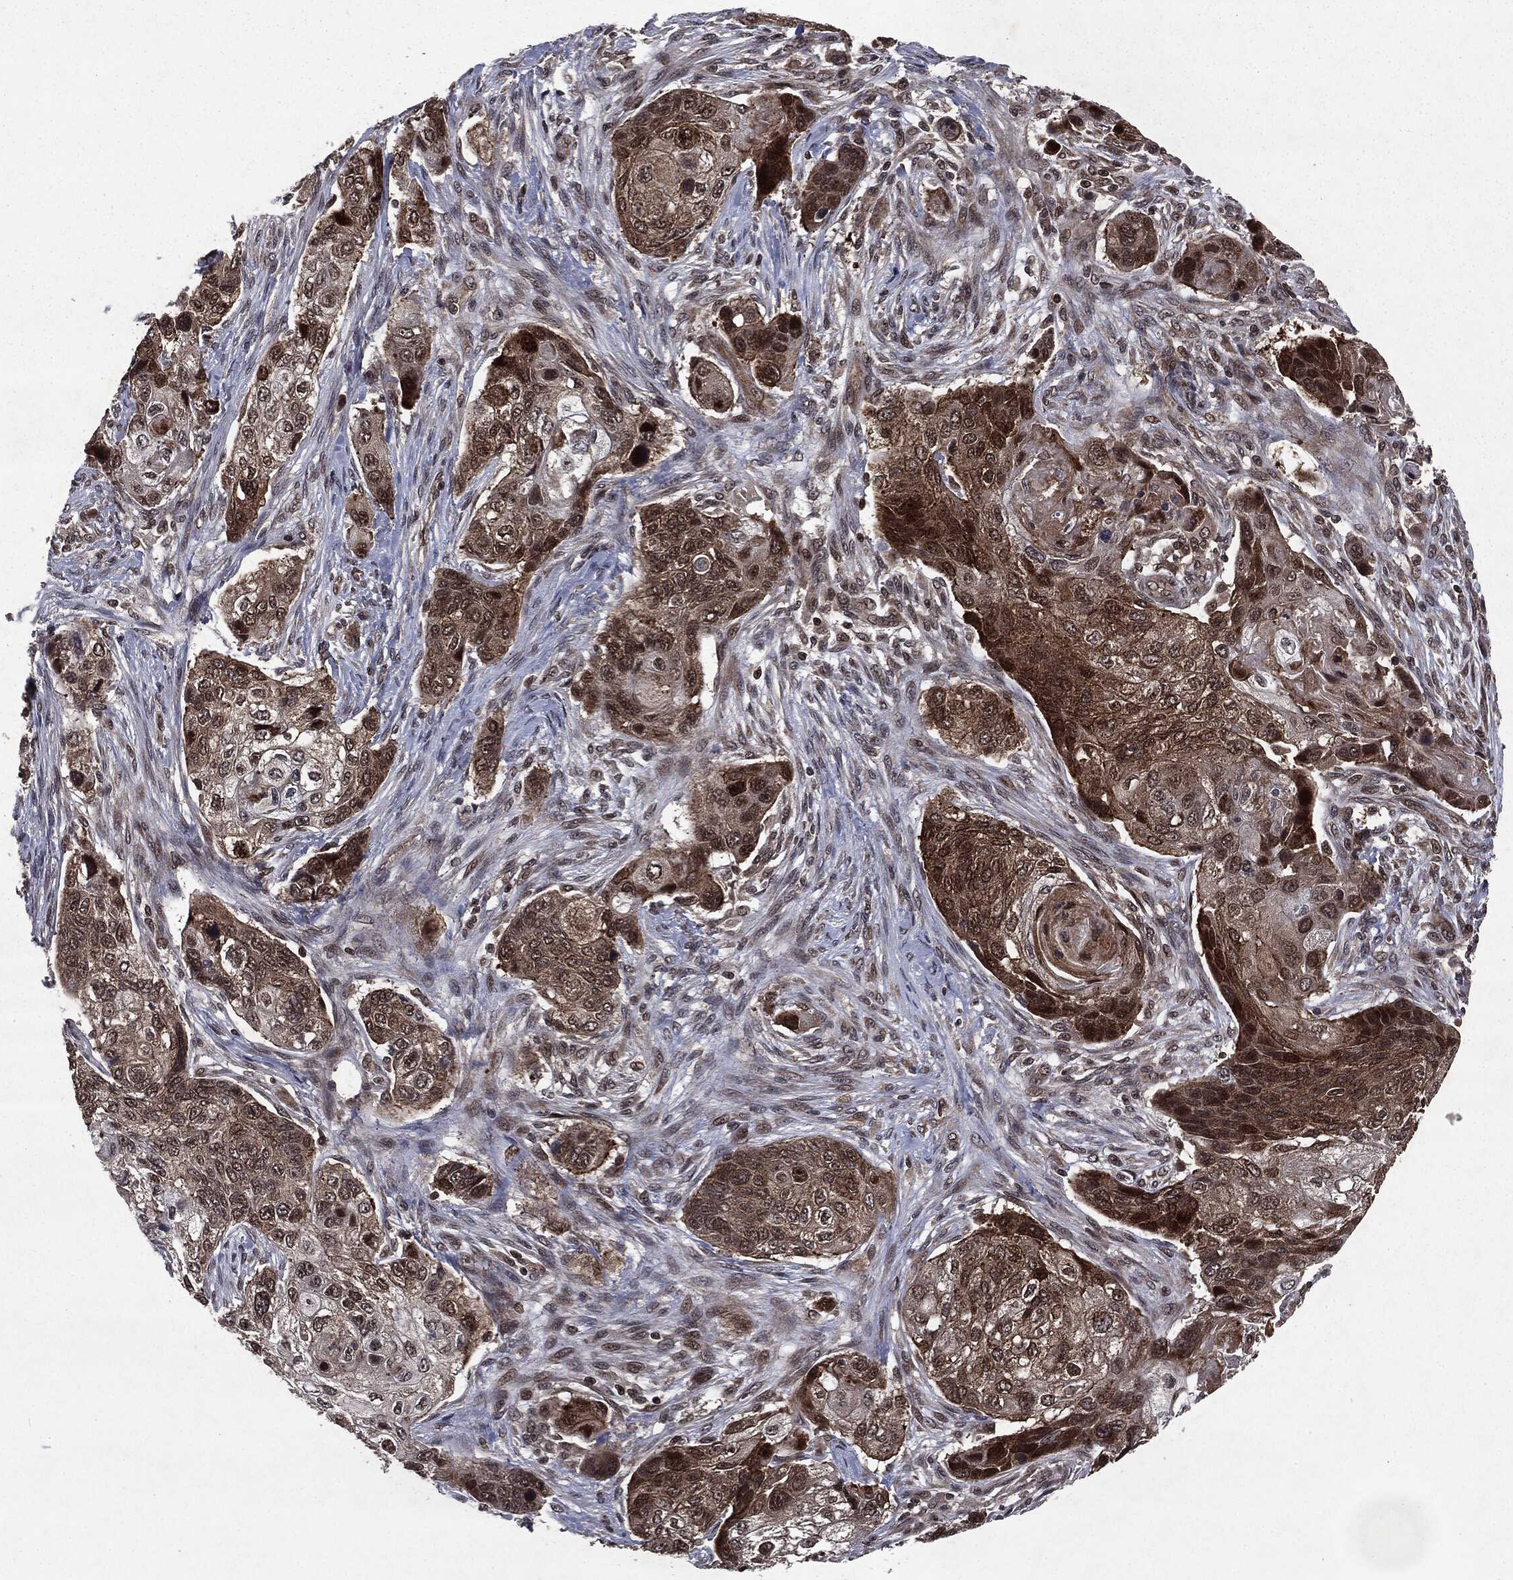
{"staining": {"intensity": "strong", "quantity": "25%-75%", "location": "cytoplasmic/membranous,nuclear"}, "tissue": "lung cancer", "cell_type": "Tumor cells", "image_type": "cancer", "snomed": [{"axis": "morphology", "description": "Normal tissue, NOS"}, {"axis": "morphology", "description": "Squamous cell carcinoma, NOS"}, {"axis": "topography", "description": "Bronchus"}, {"axis": "topography", "description": "Lung"}], "caption": "Squamous cell carcinoma (lung) was stained to show a protein in brown. There is high levels of strong cytoplasmic/membranous and nuclear expression in approximately 25%-75% of tumor cells.", "gene": "STAU2", "patient": {"sex": "male", "age": 69}}